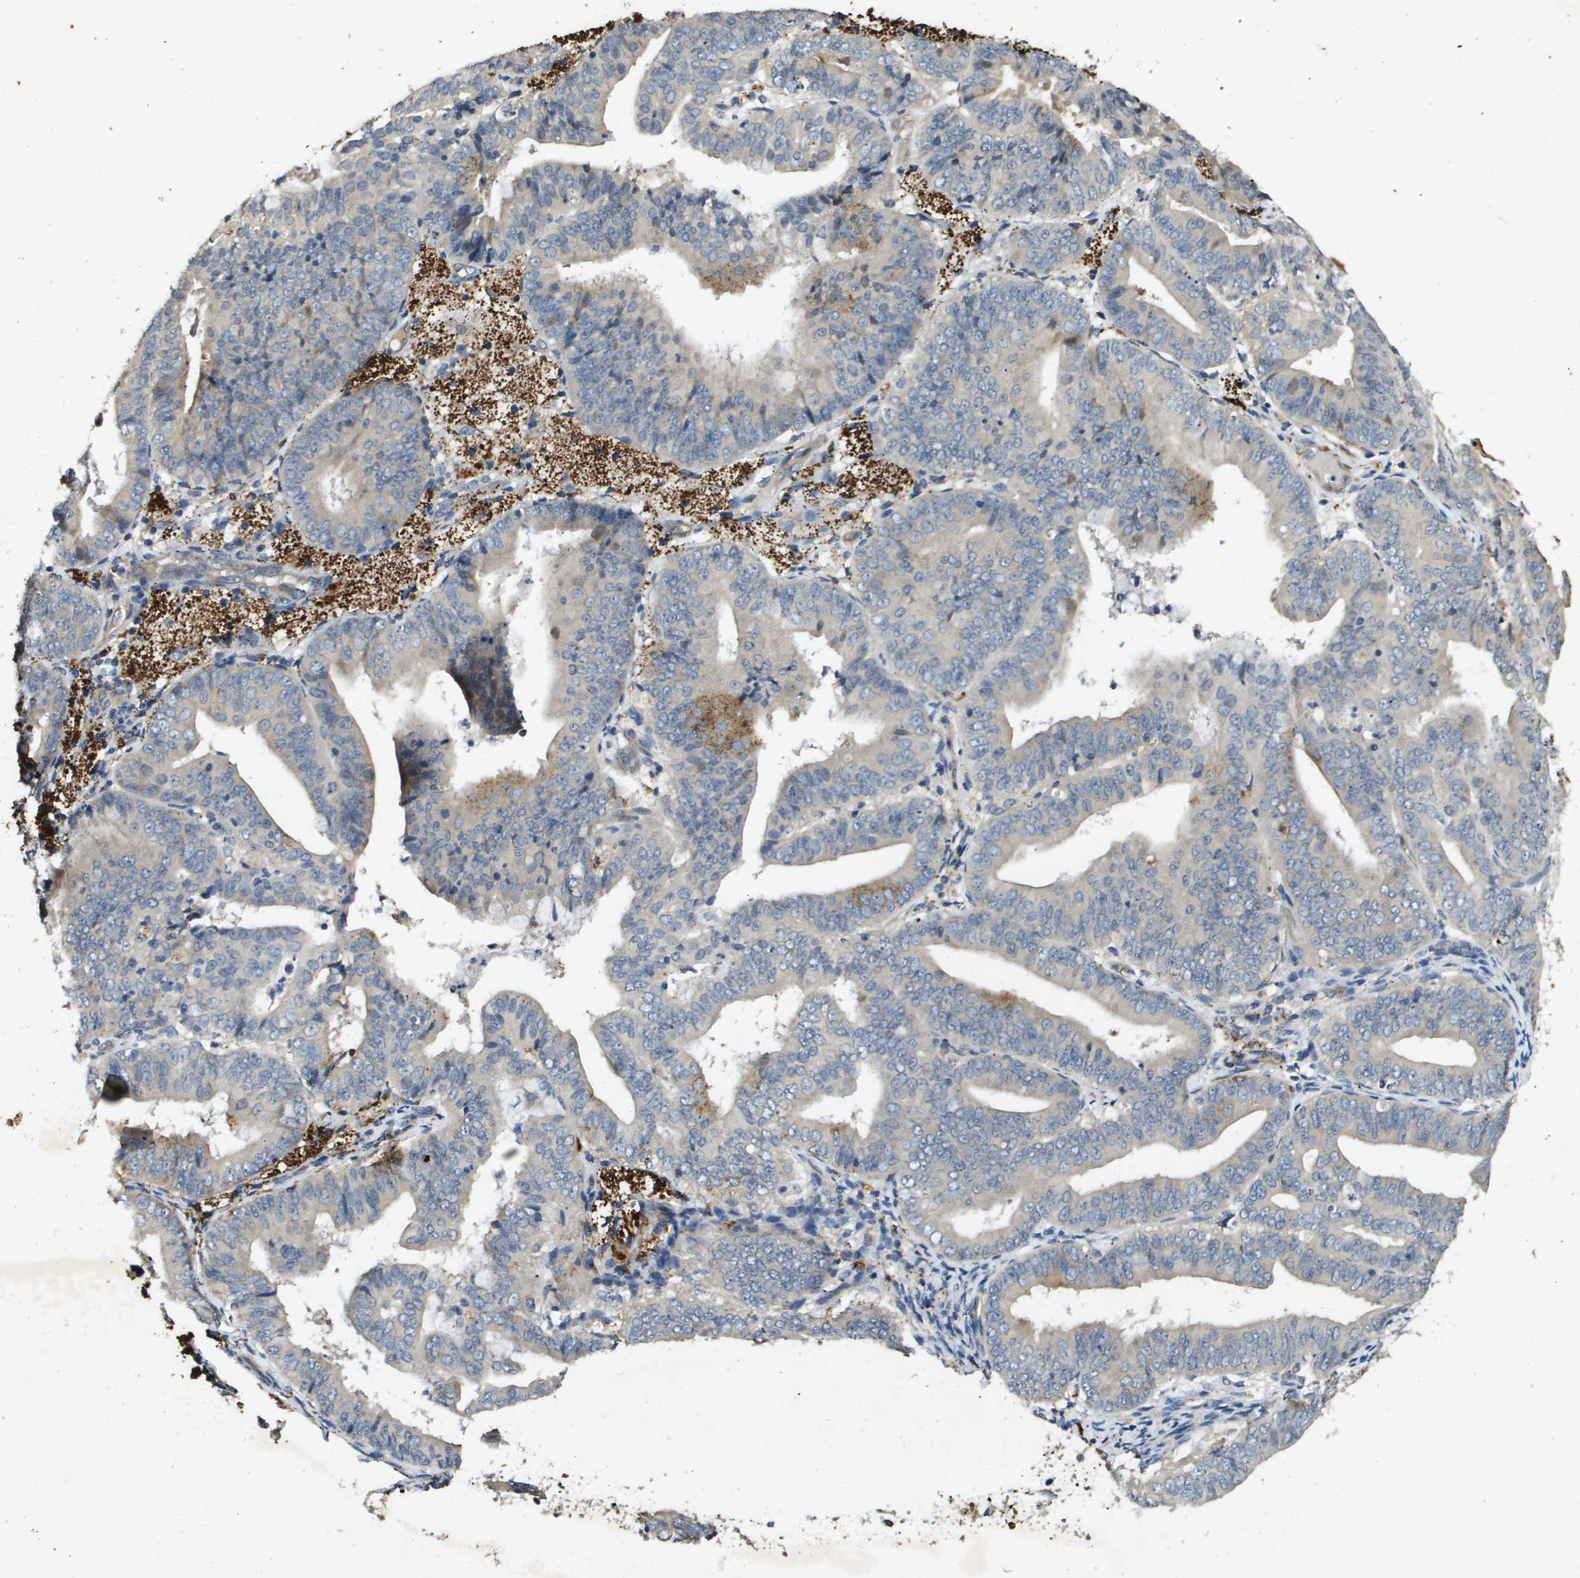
{"staining": {"intensity": "weak", "quantity": "<25%", "location": "cytoplasmic/membranous"}, "tissue": "endometrial cancer", "cell_type": "Tumor cells", "image_type": "cancer", "snomed": [{"axis": "morphology", "description": "Adenocarcinoma, NOS"}, {"axis": "topography", "description": "Endometrium"}], "caption": "Micrograph shows no protein positivity in tumor cells of endometrial cancer (adenocarcinoma) tissue.", "gene": "PGAP3", "patient": {"sex": "female", "age": 63}}